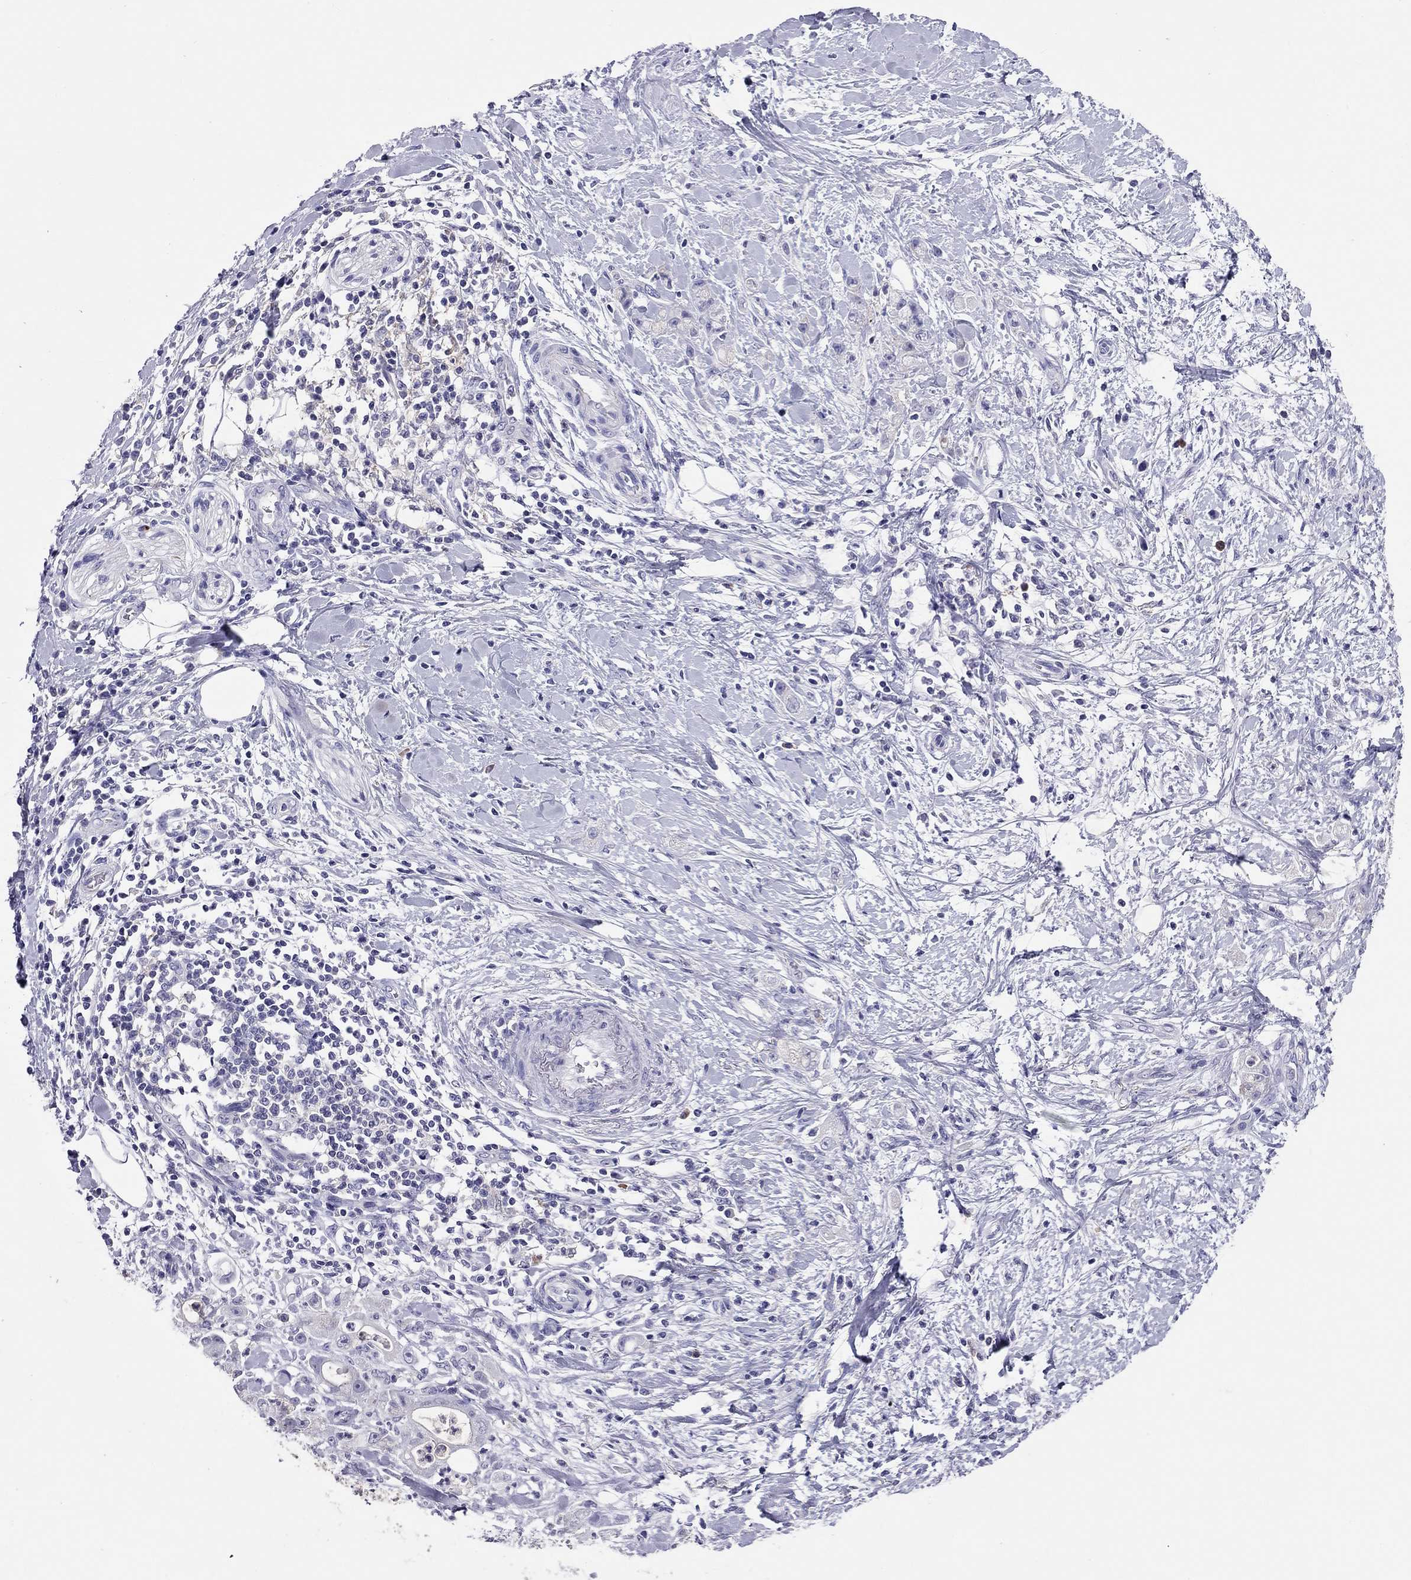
{"staining": {"intensity": "negative", "quantity": "none", "location": "none"}, "tissue": "stomach cancer", "cell_type": "Tumor cells", "image_type": "cancer", "snomed": [{"axis": "morphology", "description": "Adenocarcinoma, NOS"}, {"axis": "topography", "description": "Stomach"}], "caption": "Protein analysis of adenocarcinoma (stomach) reveals no significant expression in tumor cells.", "gene": "CALHM1", "patient": {"sex": "male", "age": 58}}